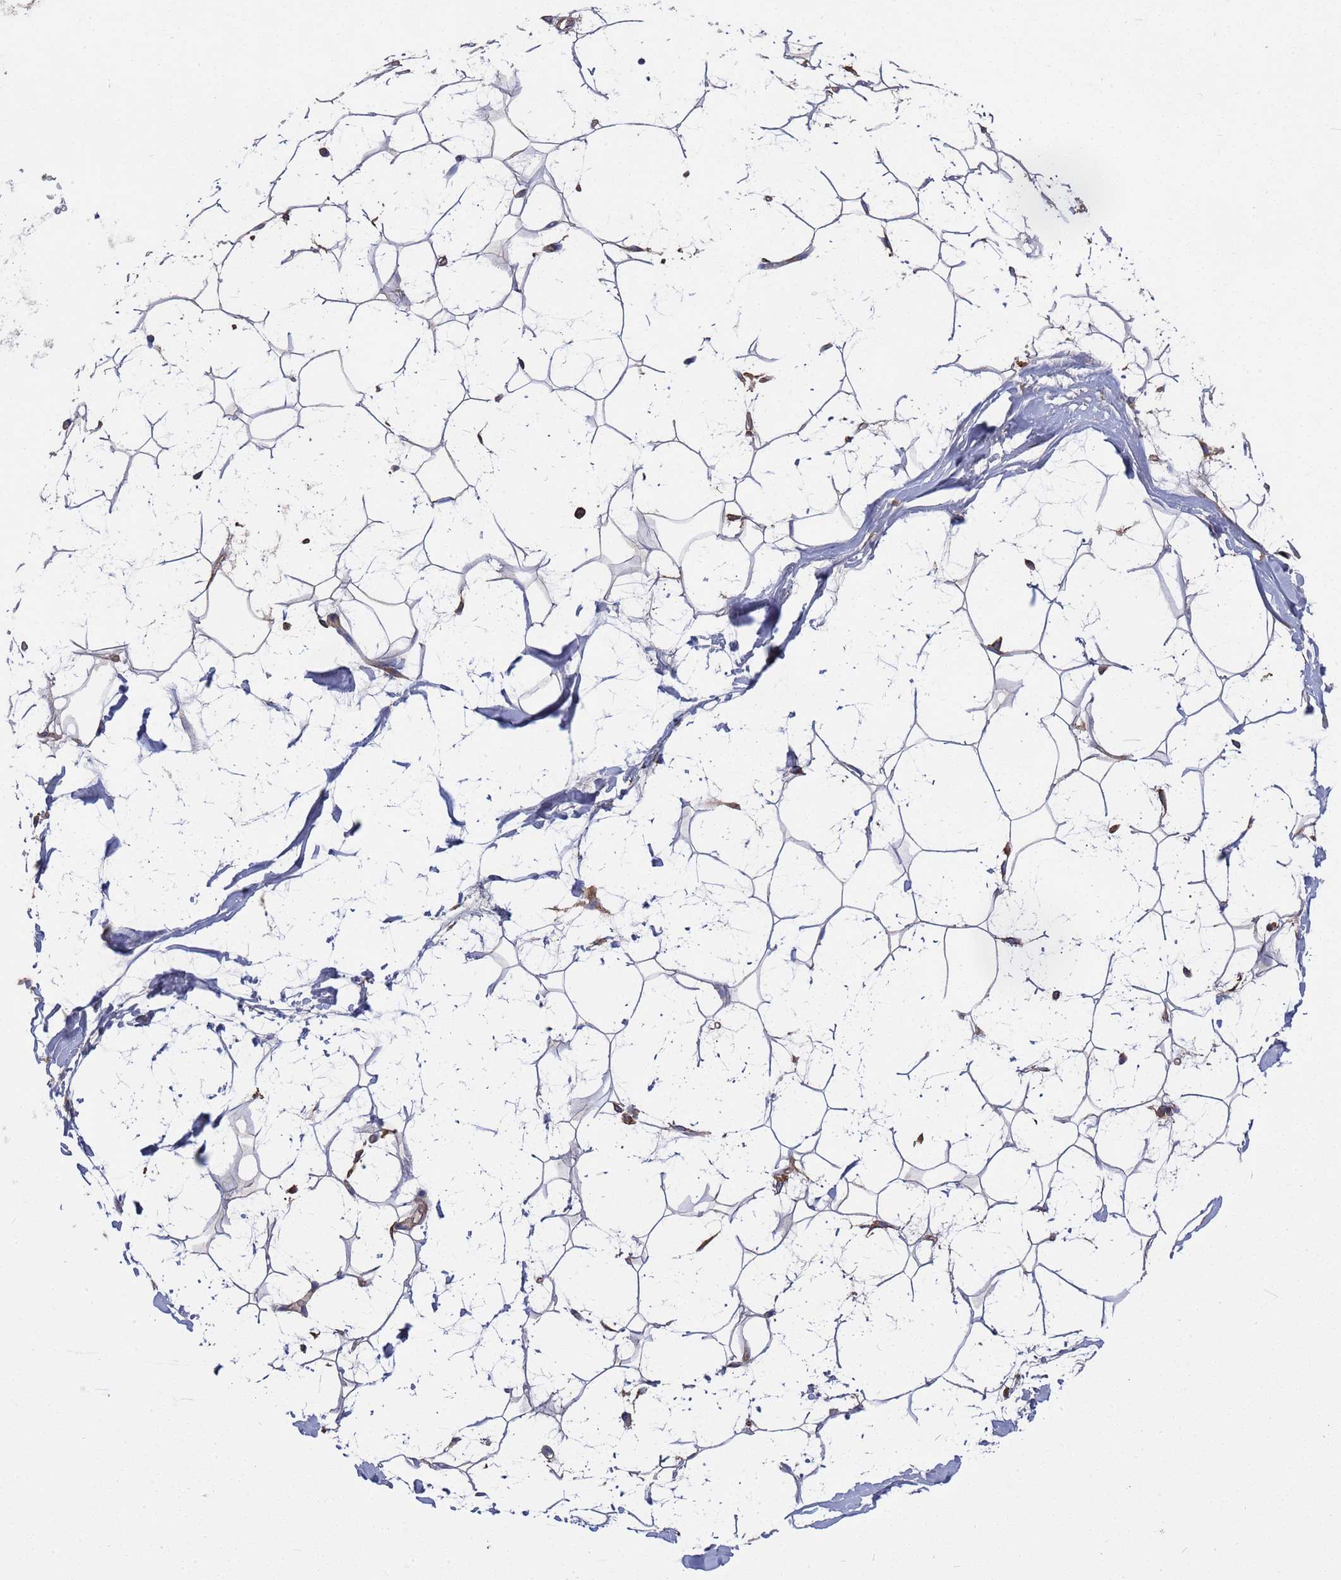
{"staining": {"intensity": "moderate", "quantity": ">75%", "location": "cytoplasmic/membranous"}, "tissue": "adipose tissue", "cell_type": "Adipocytes", "image_type": "normal", "snomed": [{"axis": "morphology", "description": "Normal tissue, NOS"}, {"axis": "topography", "description": "Breast"}], "caption": "This is a histology image of immunohistochemistry staining of unremarkable adipose tissue, which shows moderate positivity in the cytoplasmic/membranous of adipocytes.", "gene": "PYCR1", "patient": {"sex": "female", "age": 26}}